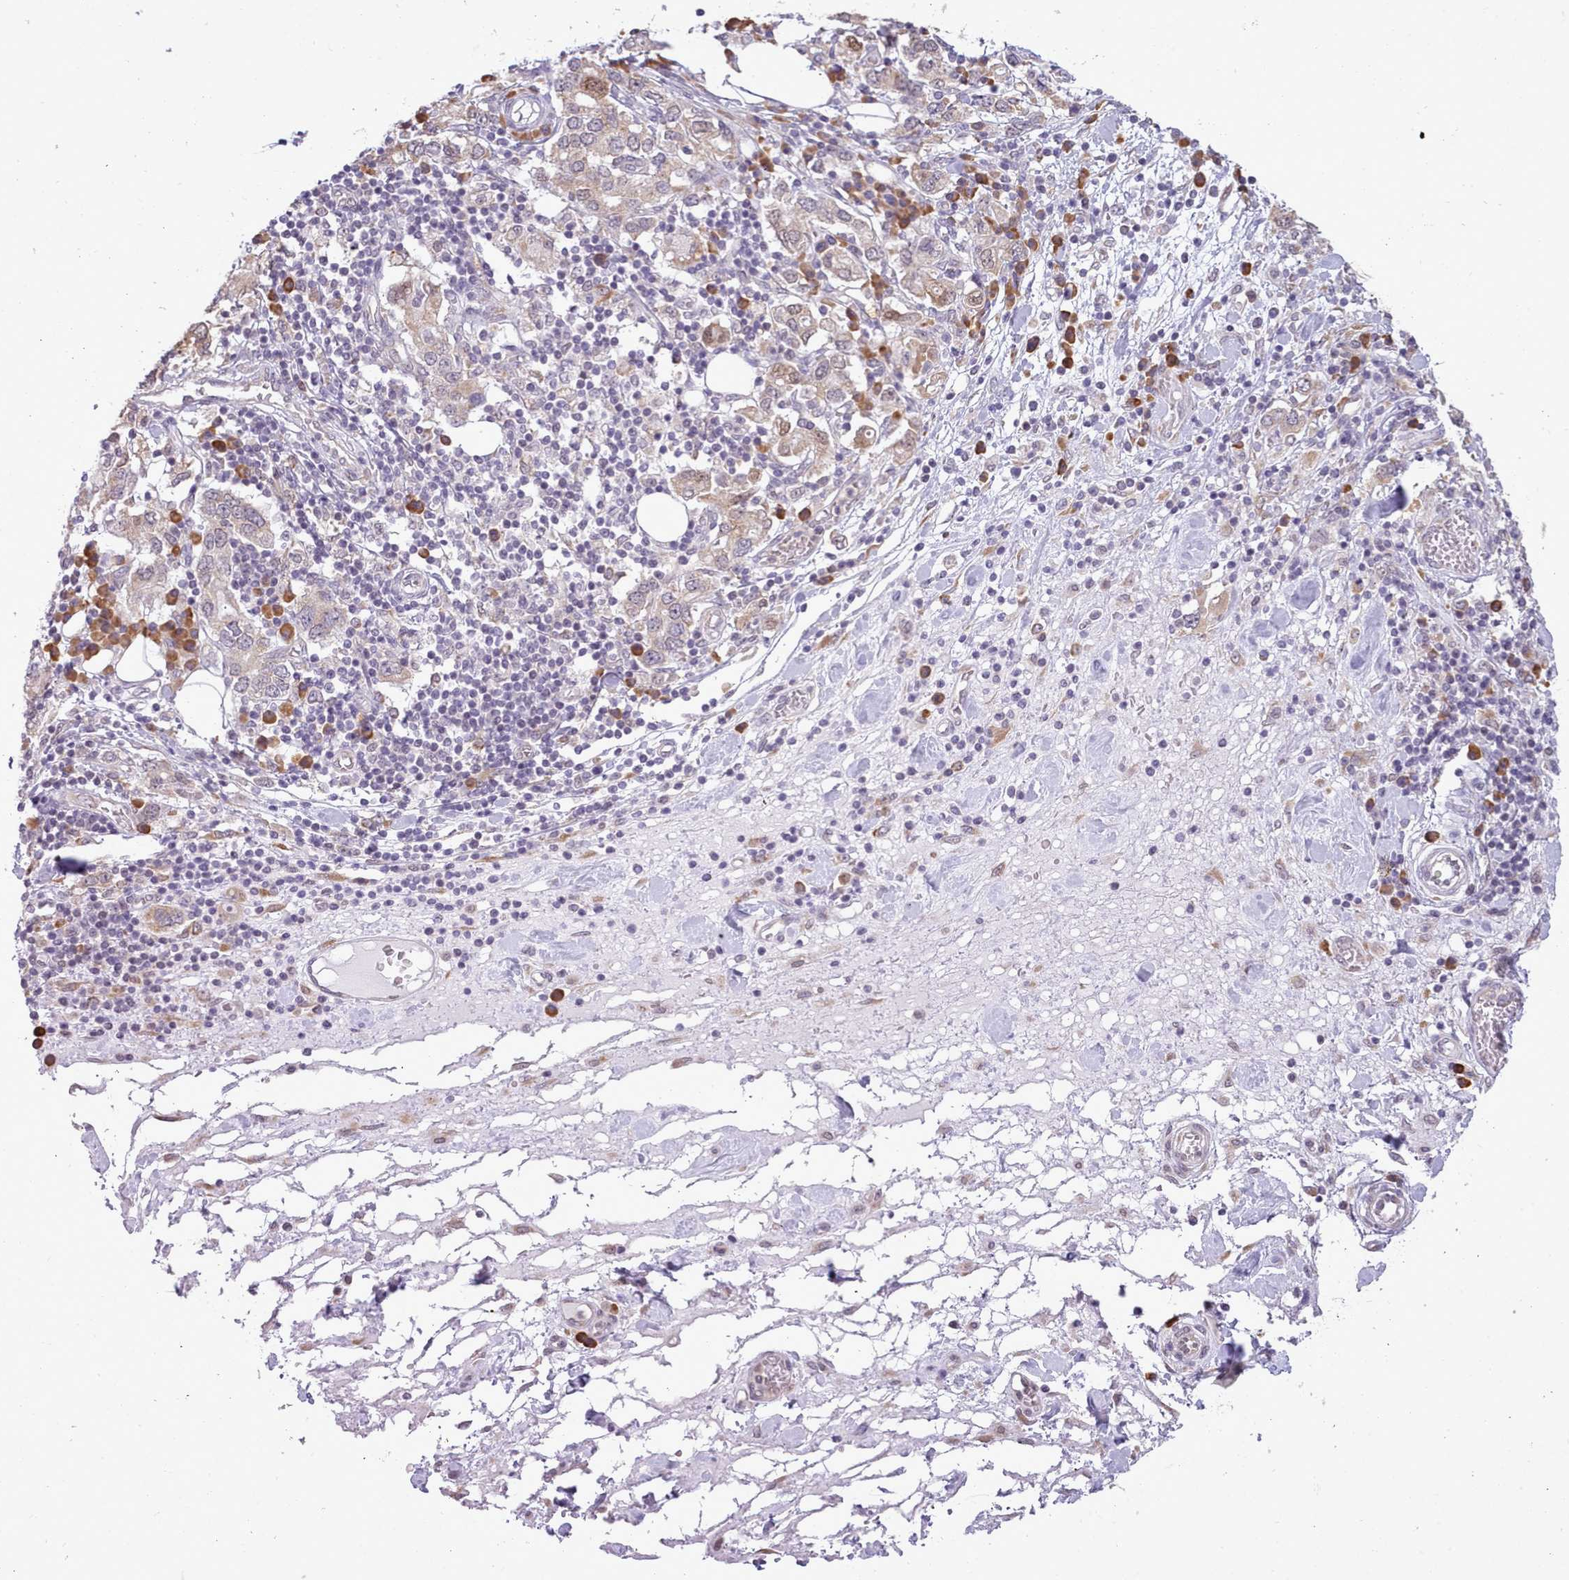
{"staining": {"intensity": "weak", "quantity": "<25%", "location": "cytoplasmic/membranous"}, "tissue": "stomach cancer", "cell_type": "Tumor cells", "image_type": "cancer", "snomed": [{"axis": "morphology", "description": "Adenocarcinoma, NOS"}, {"axis": "topography", "description": "Stomach, upper"}, {"axis": "topography", "description": "Stomach"}], "caption": "Immunohistochemical staining of adenocarcinoma (stomach) shows no significant positivity in tumor cells.", "gene": "SEC61B", "patient": {"sex": "male", "age": 62}}